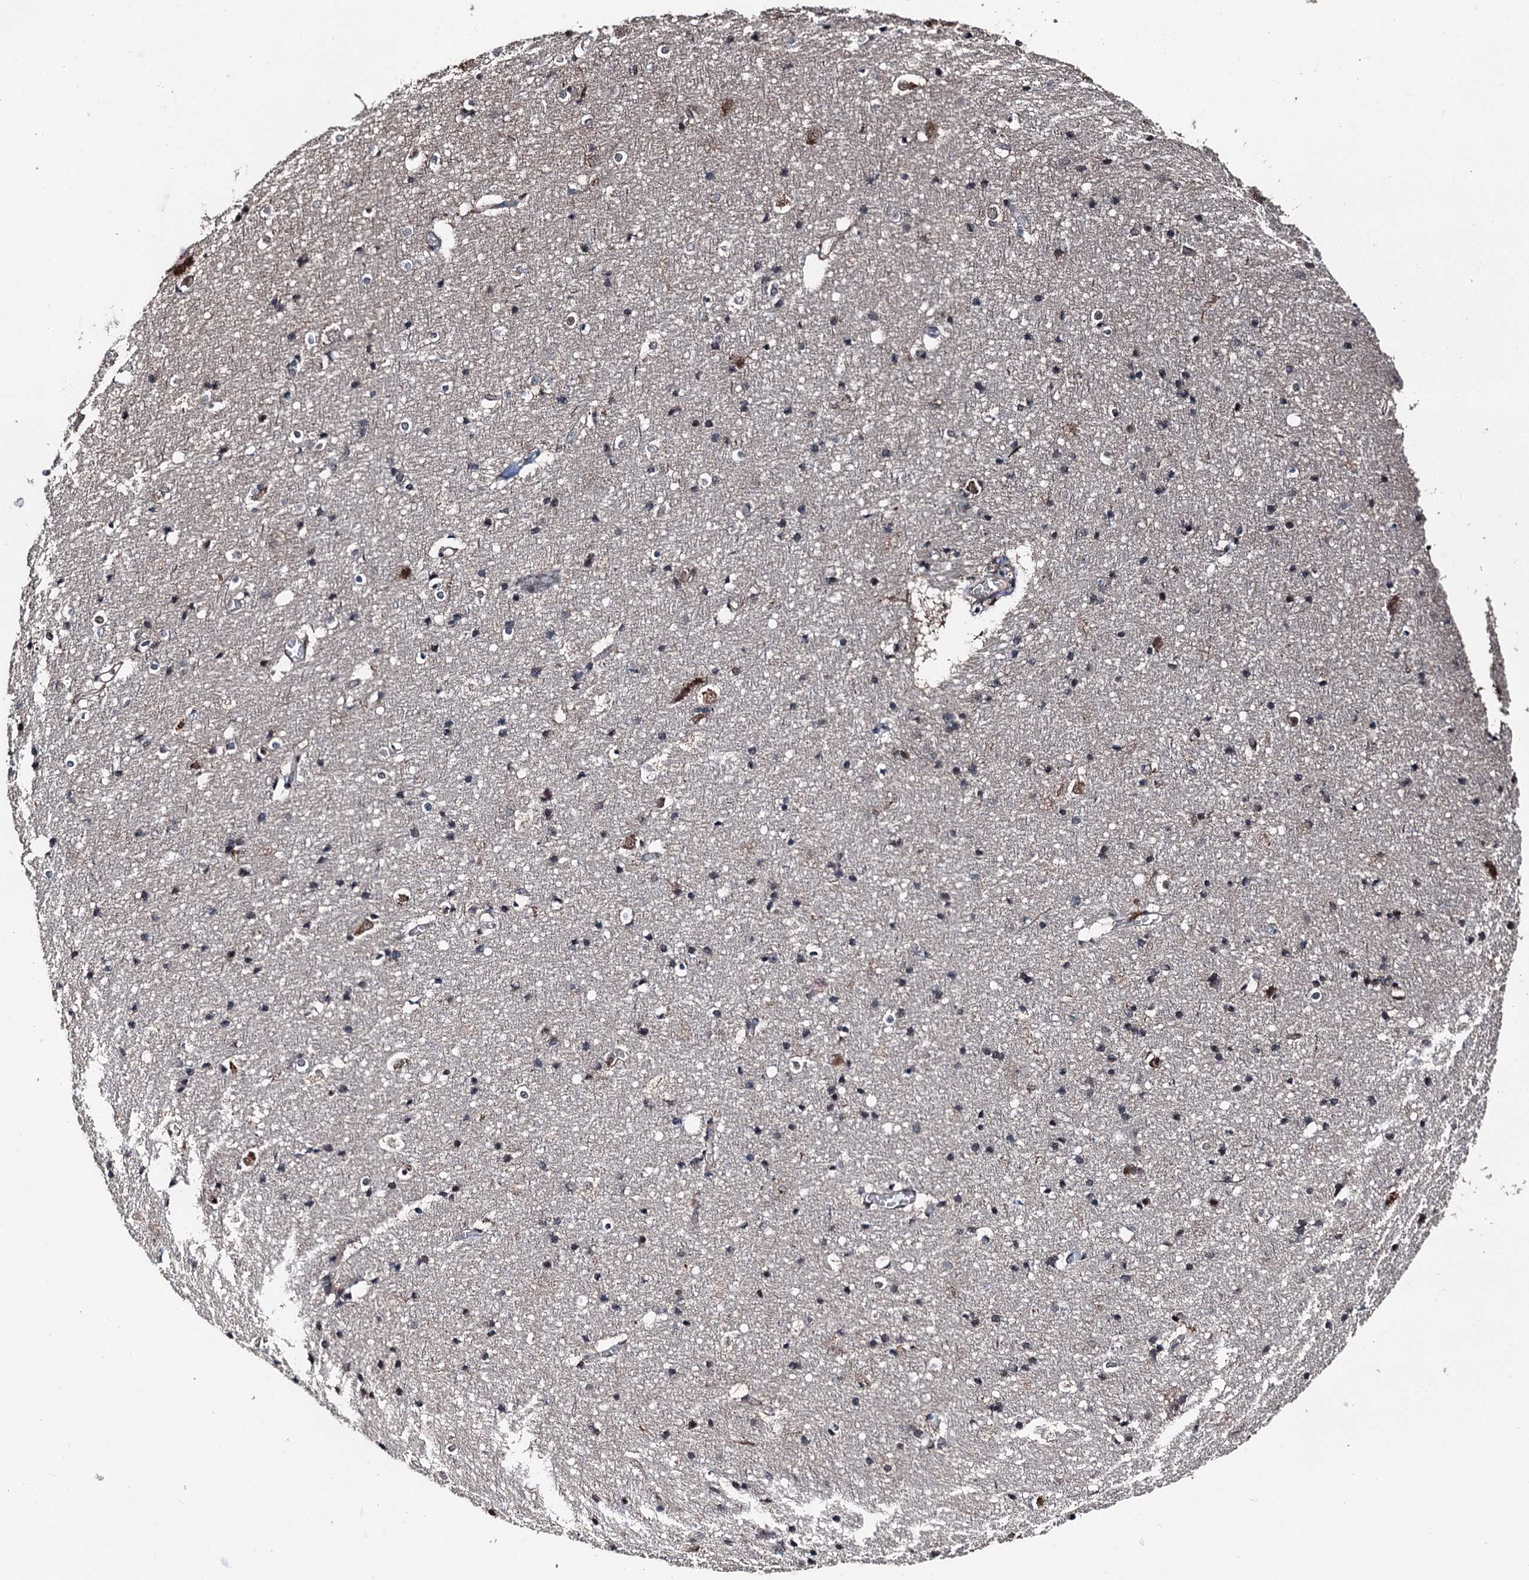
{"staining": {"intensity": "weak", "quantity": ">75%", "location": "cytoplasmic/membranous"}, "tissue": "cerebral cortex", "cell_type": "Endothelial cells", "image_type": "normal", "snomed": [{"axis": "morphology", "description": "Normal tissue, NOS"}, {"axis": "topography", "description": "Cerebral cortex"}], "caption": "Immunohistochemistry (IHC) (DAB) staining of unremarkable human cerebral cortex displays weak cytoplasmic/membranous protein staining in approximately >75% of endothelial cells. The staining is performed using DAB brown chromogen to label protein expression. The nuclei are counter-stained blue using hematoxylin.", "gene": "PSMD13", "patient": {"sex": "male", "age": 54}}